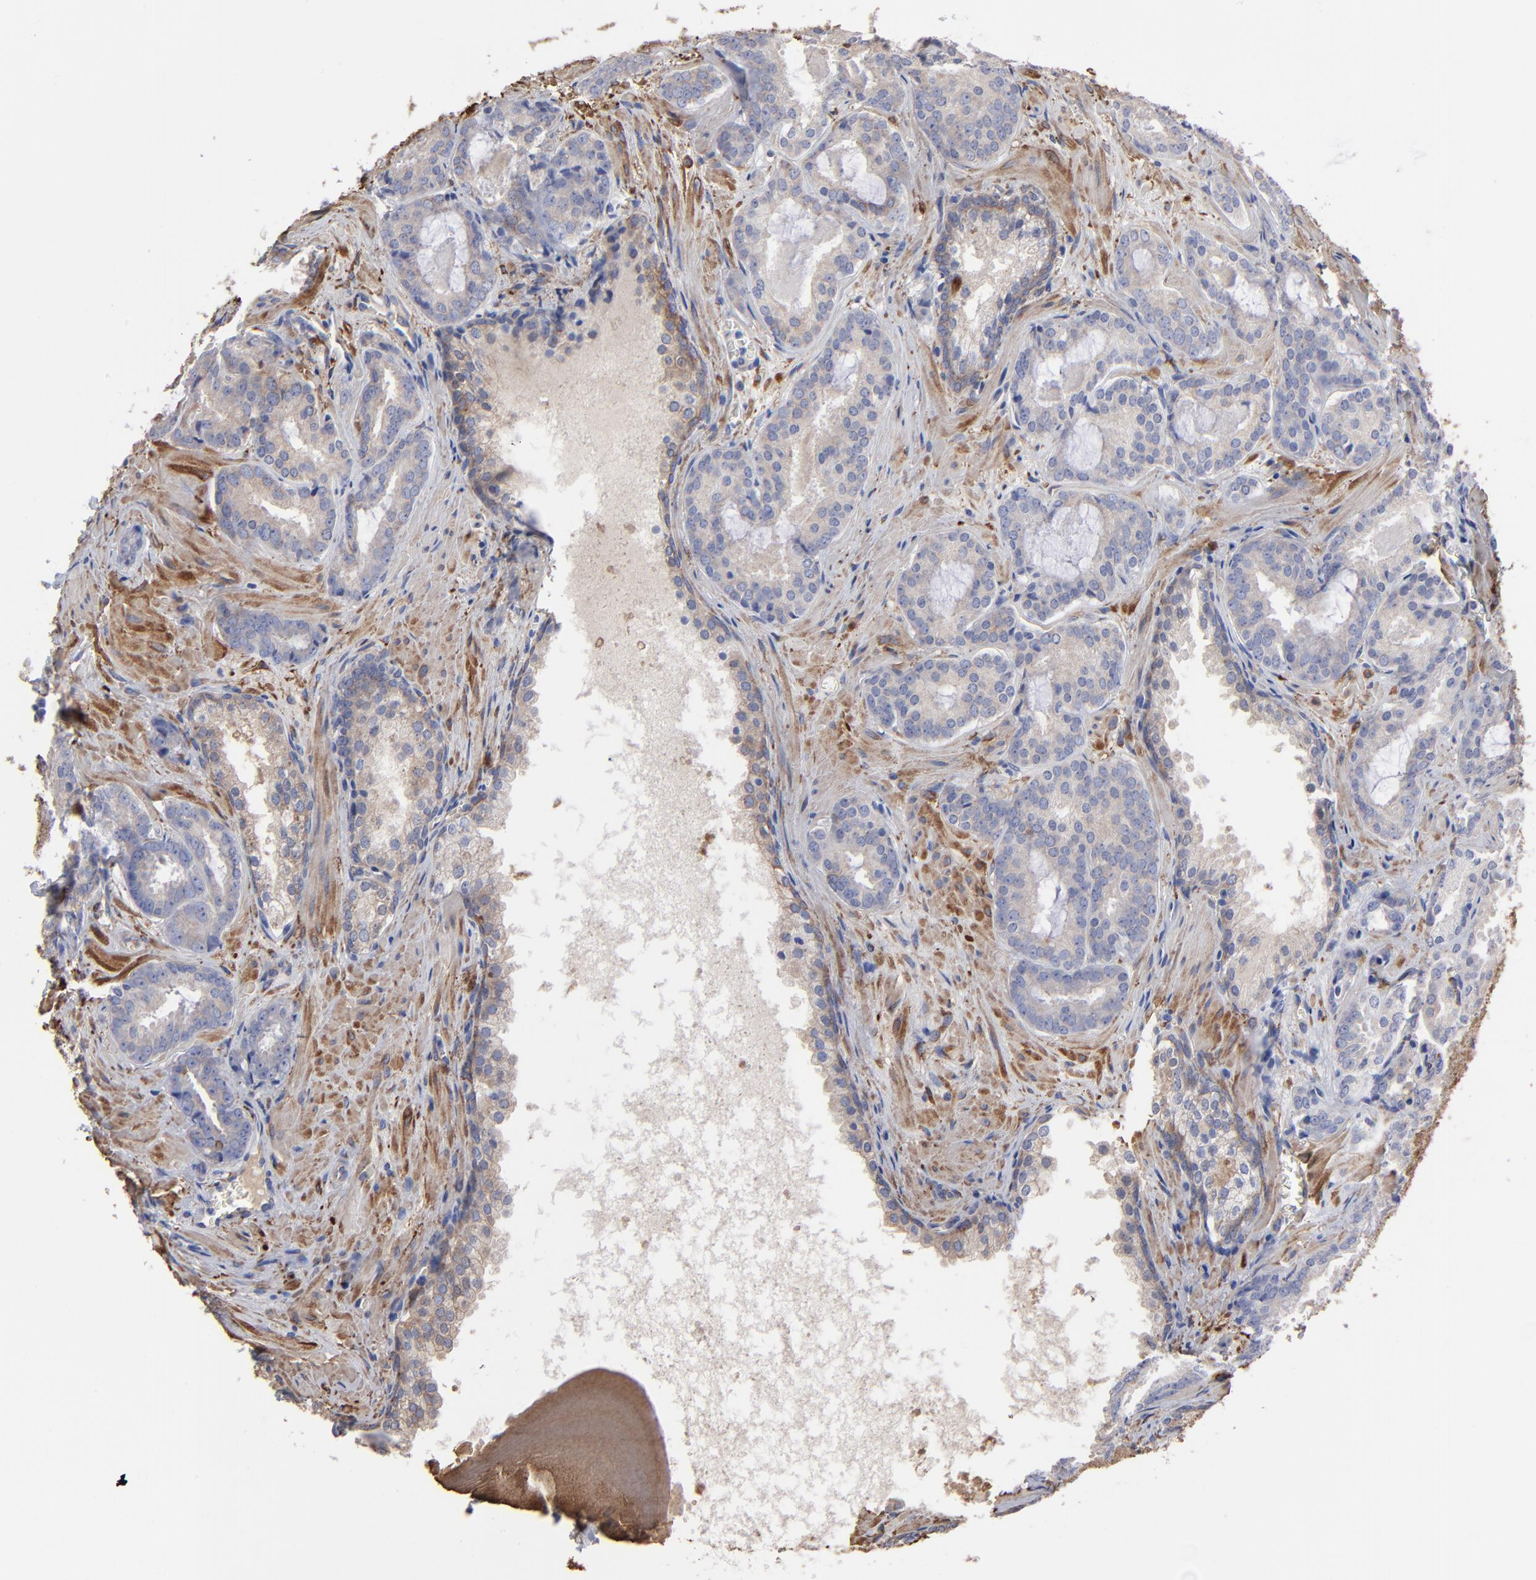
{"staining": {"intensity": "negative", "quantity": "none", "location": "none"}, "tissue": "prostate cancer", "cell_type": "Tumor cells", "image_type": "cancer", "snomed": [{"axis": "morphology", "description": "Adenocarcinoma, Medium grade"}, {"axis": "topography", "description": "Prostate"}], "caption": "This is an immunohistochemistry (IHC) micrograph of prostate adenocarcinoma (medium-grade). There is no expression in tumor cells.", "gene": "CILP", "patient": {"sex": "male", "age": 64}}